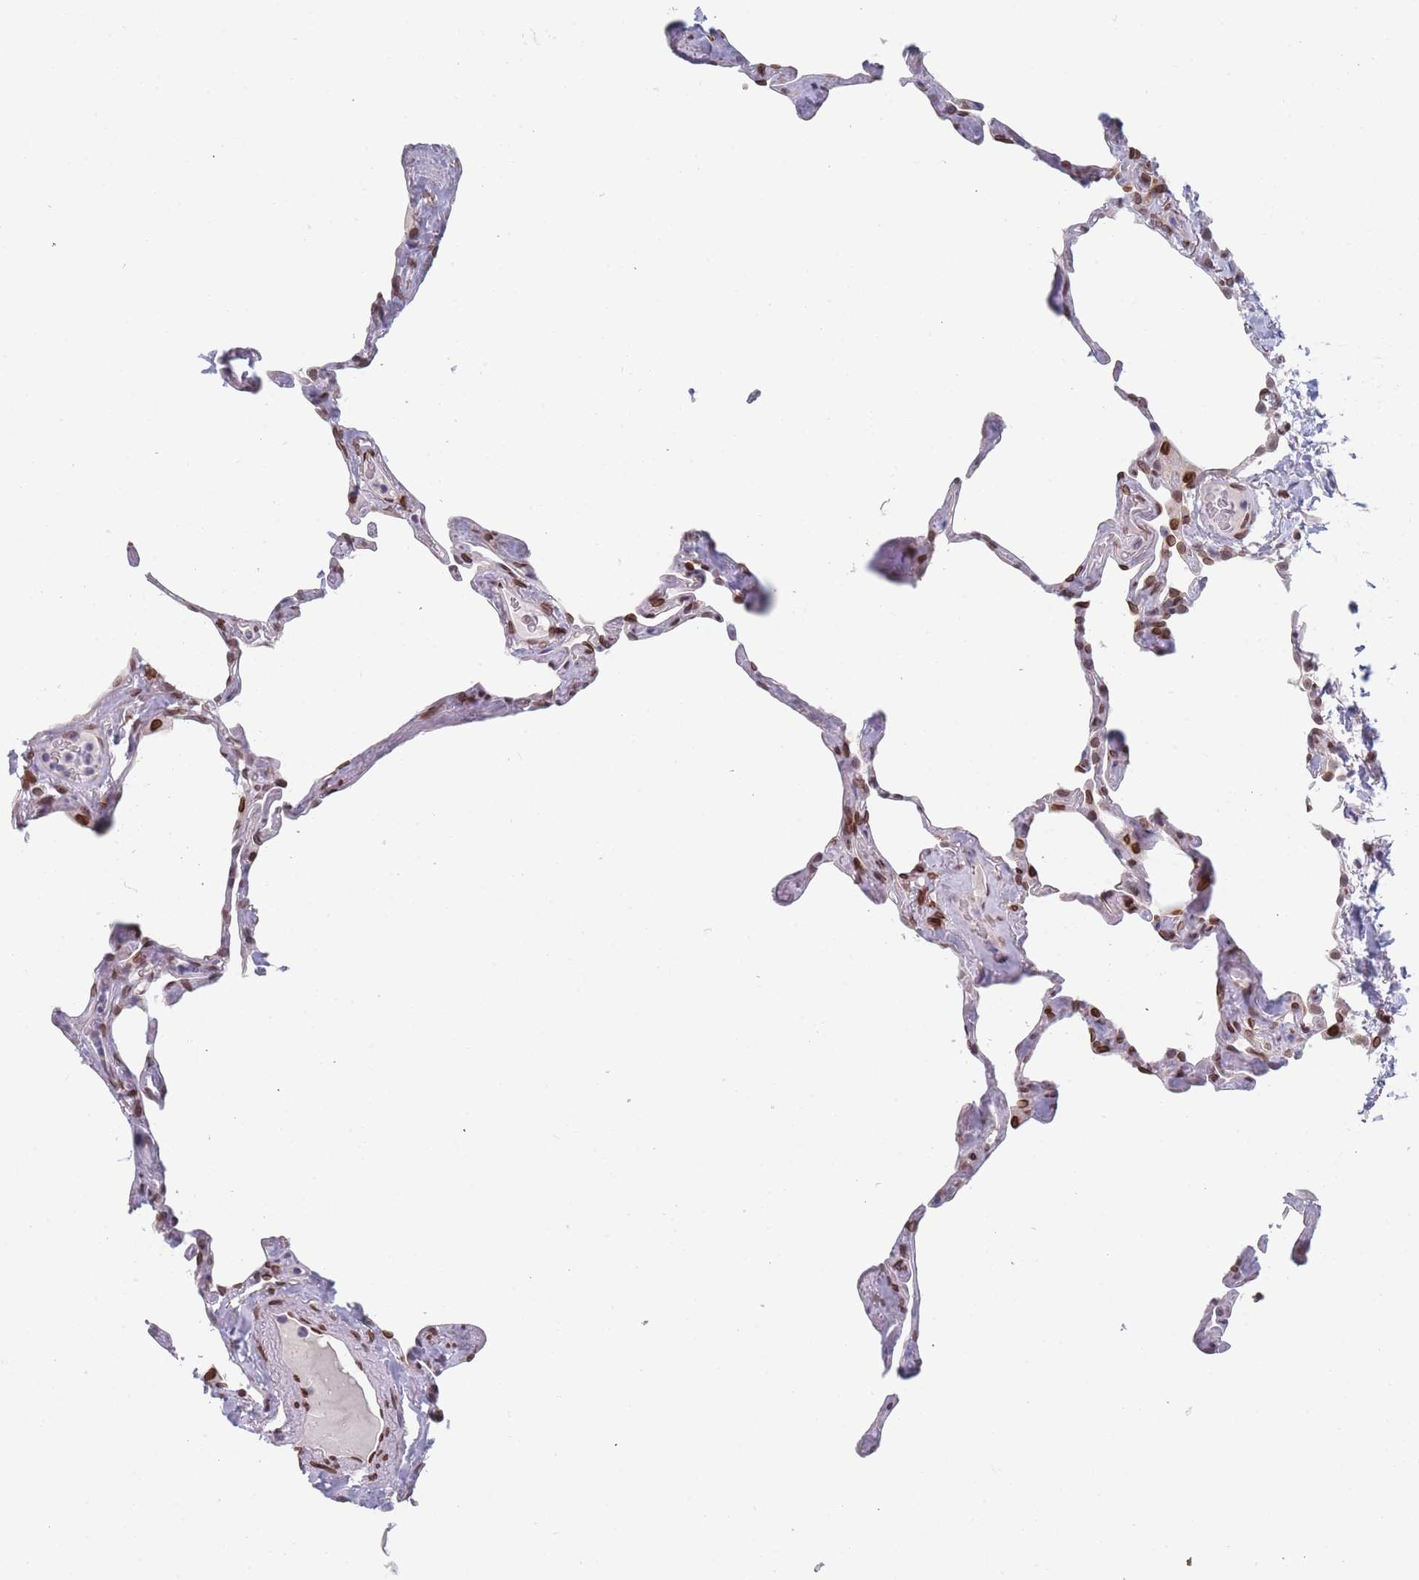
{"staining": {"intensity": "strong", "quantity": "25%-75%", "location": "cytoplasmic/membranous,nuclear"}, "tissue": "lung", "cell_type": "Alveolar cells", "image_type": "normal", "snomed": [{"axis": "morphology", "description": "Normal tissue, NOS"}, {"axis": "topography", "description": "Lung"}], "caption": "Lung was stained to show a protein in brown. There is high levels of strong cytoplasmic/membranous,nuclear positivity in approximately 25%-75% of alveolar cells. The protein is stained brown, and the nuclei are stained in blue (DAB (3,3'-diaminobenzidine) IHC with brightfield microscopy, high magnification).", "gene": "ZBTB1", "patient": {"sex": "male", "age": 65}}